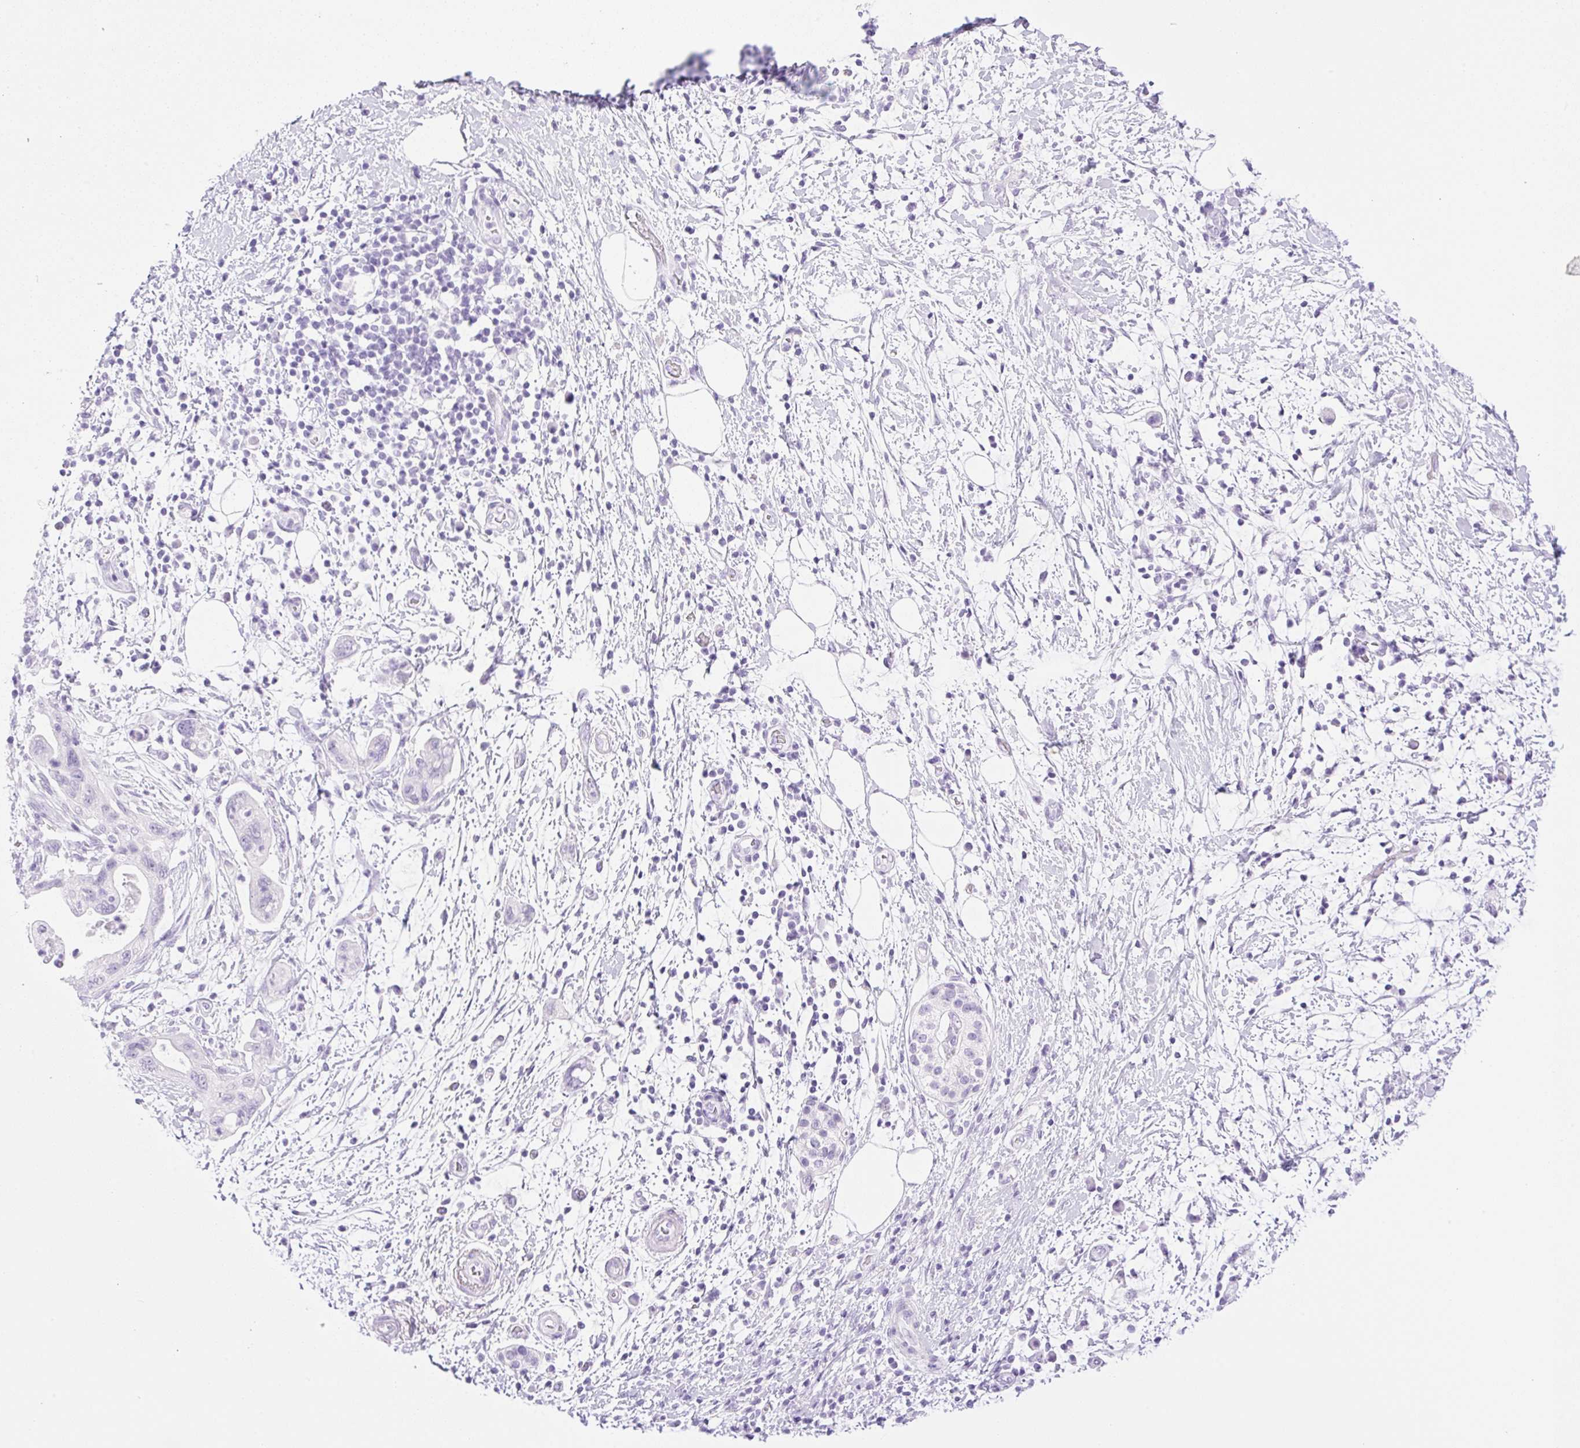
{"staining": {"intensity": "negative", "quantity": "none", "location": "none"}, "tissue": "pancreatic cancer", "cell_type": "Tumor cells", "image_type": "cancer", "snomed": [{"axis": "morphology", "description": "Adenocarcinoma, NOS"}, {"axis": "topography", "description": "Pancreas"}], "caption": "This is a image of immunohistochemistry (IHC) staining of pancreatic cancer (adenocarcinoma), which shows no expression in tumor cells.", "gene": "SPRR4", "patient": {"sex": "female", "age": 73}}